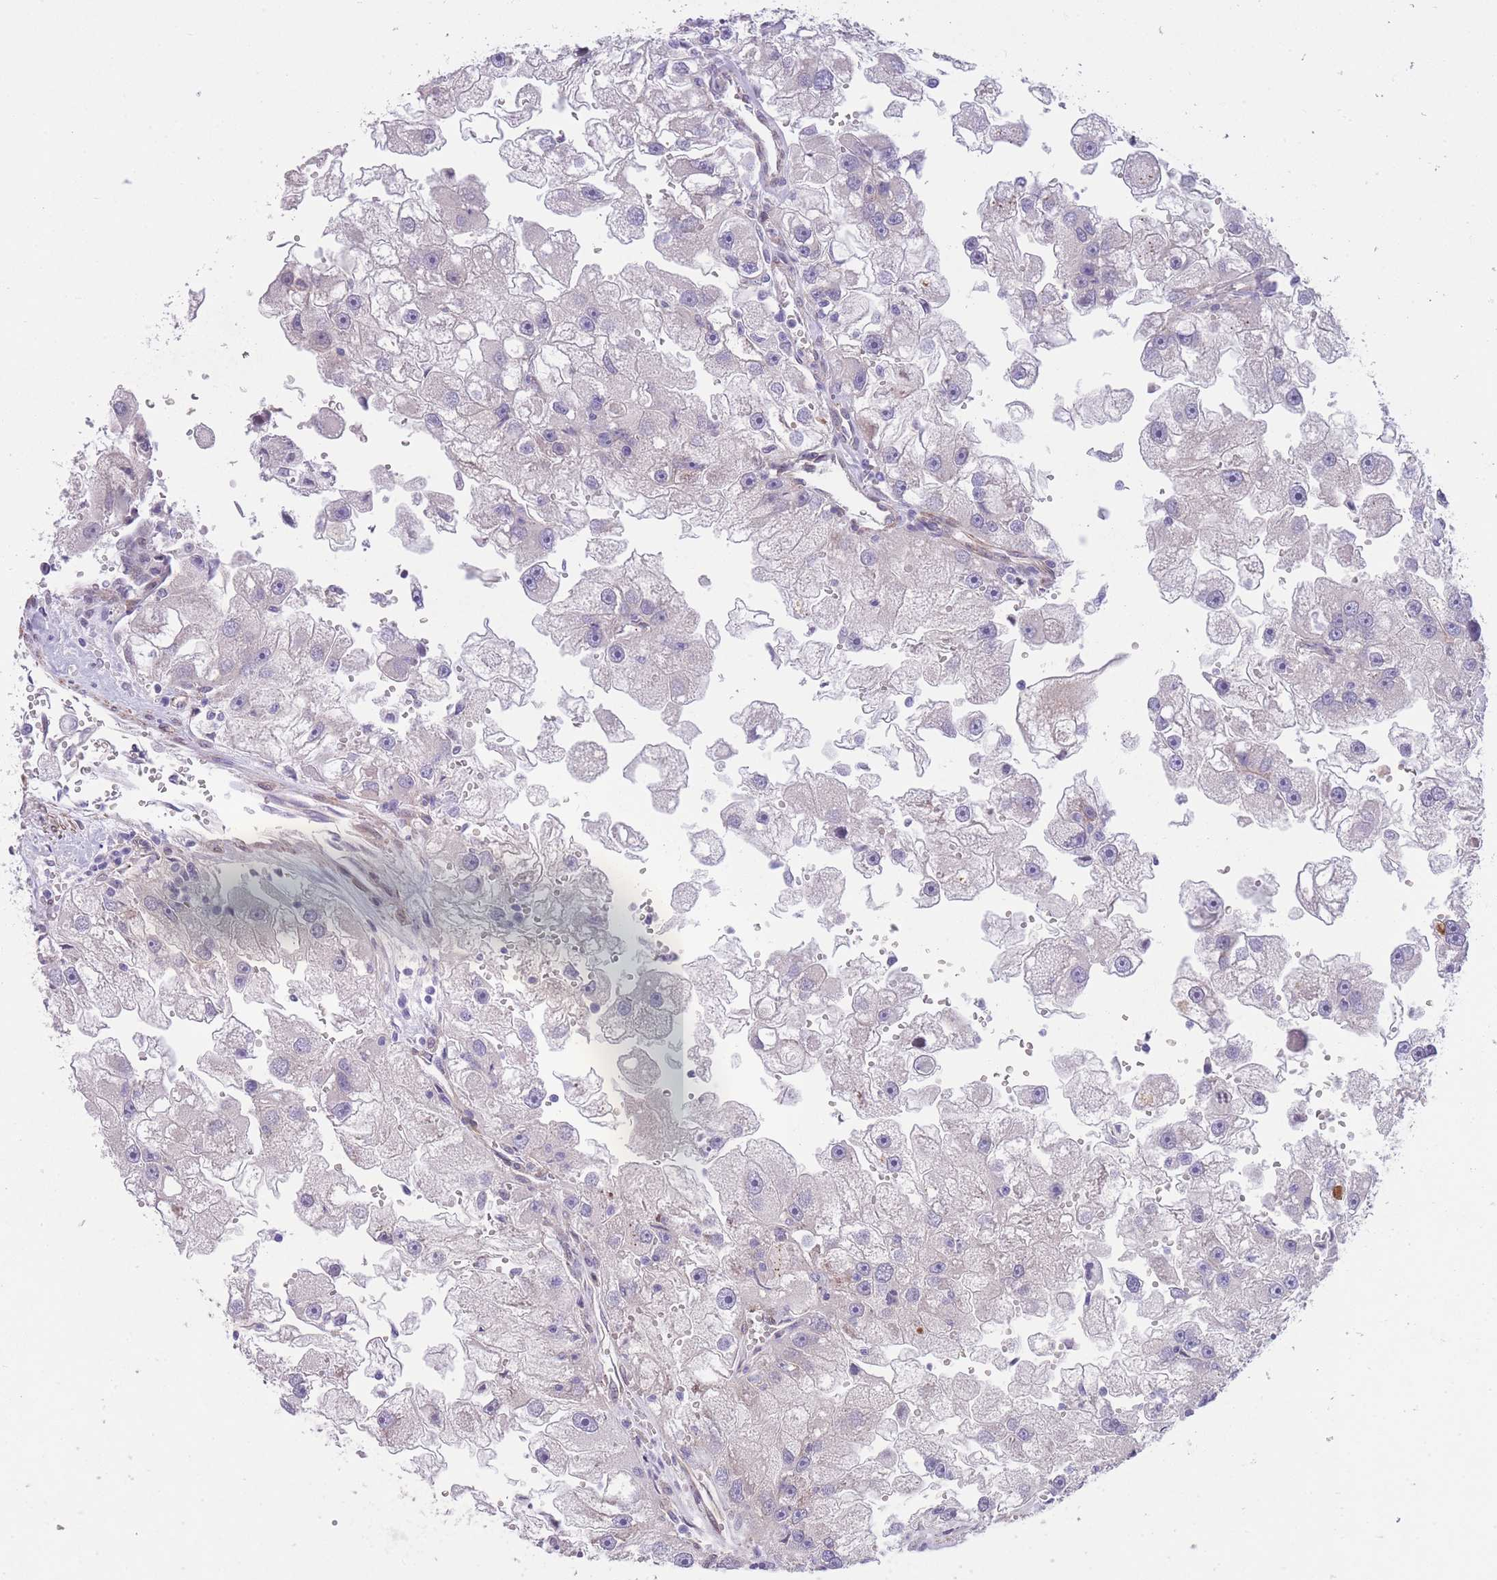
{"staining": {"intensity": "negative", "quantity": "none", "location": "none"}, "tissue": "renal cancer", "cell_type": "Tumor cells", "image_type": "cancer", "snomed": [{"axis": "morphology", "description": "Adenocarcinoma, NOS"}, {"axis": "topography", "description": "Kidney"}], "caption": "IHC of renal adenocarcinoma exhibits no positivity in tumor cells.", "gene": "QTRT1", "patient": {"sex": "male", "age": 63}}